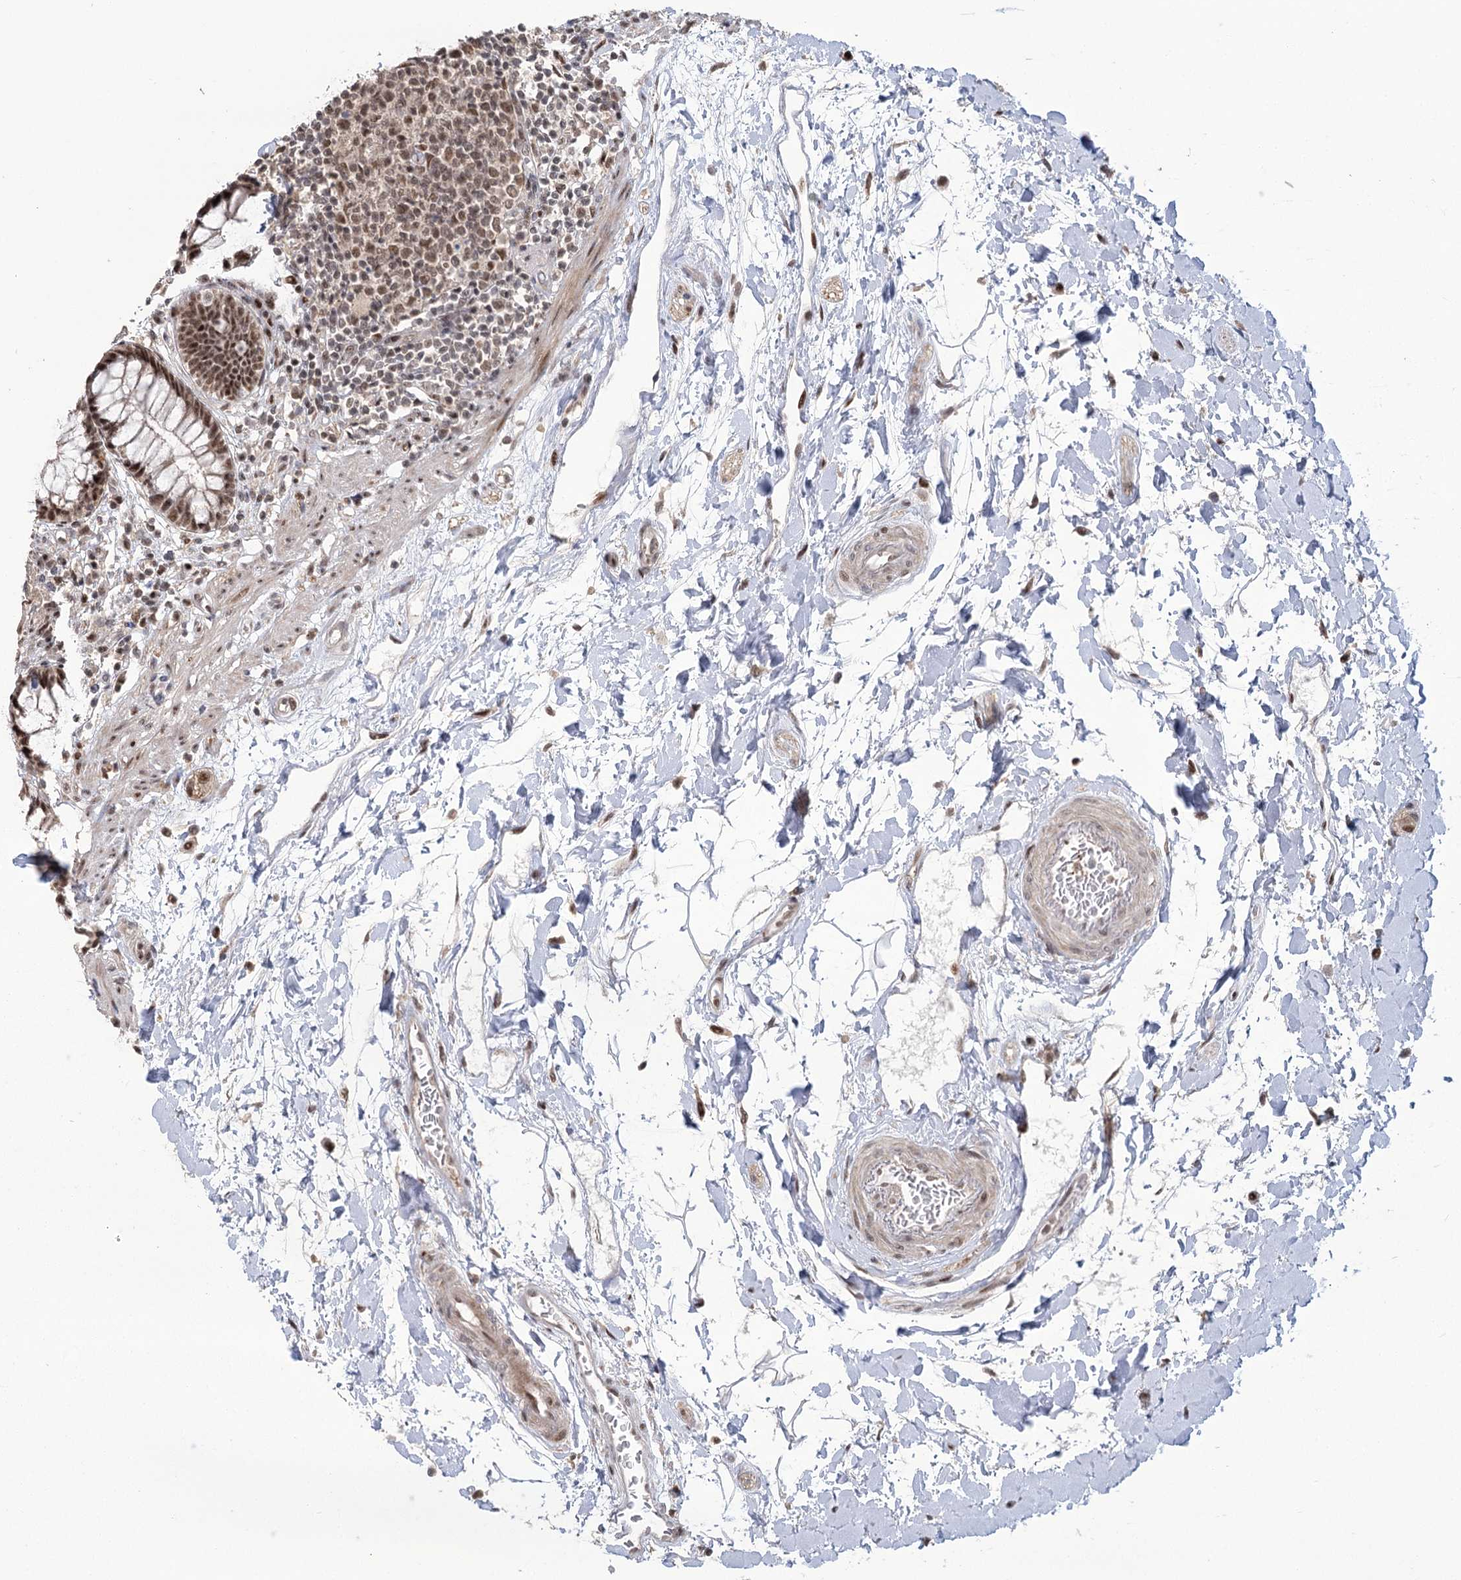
{"staining": {"intensity": "moderate", "quantity": ">75%", "location": "nuclear"}, "tissue": "rectum", "cell_type": "Glandular cells", "image_type": "normal", "snomed": [{"axis": "morphology", "description": "Normal tissue, NOS"}, {"axis": "topography", "description": "Rectum"}], "caption": "A high-resolution image shows IHC staining of benign rectum, which displays moderate nuclear expression in approximately >75% of glandular cells.", "gene": "WBP1L", "patient": {"sex": "male", "age": 64}}